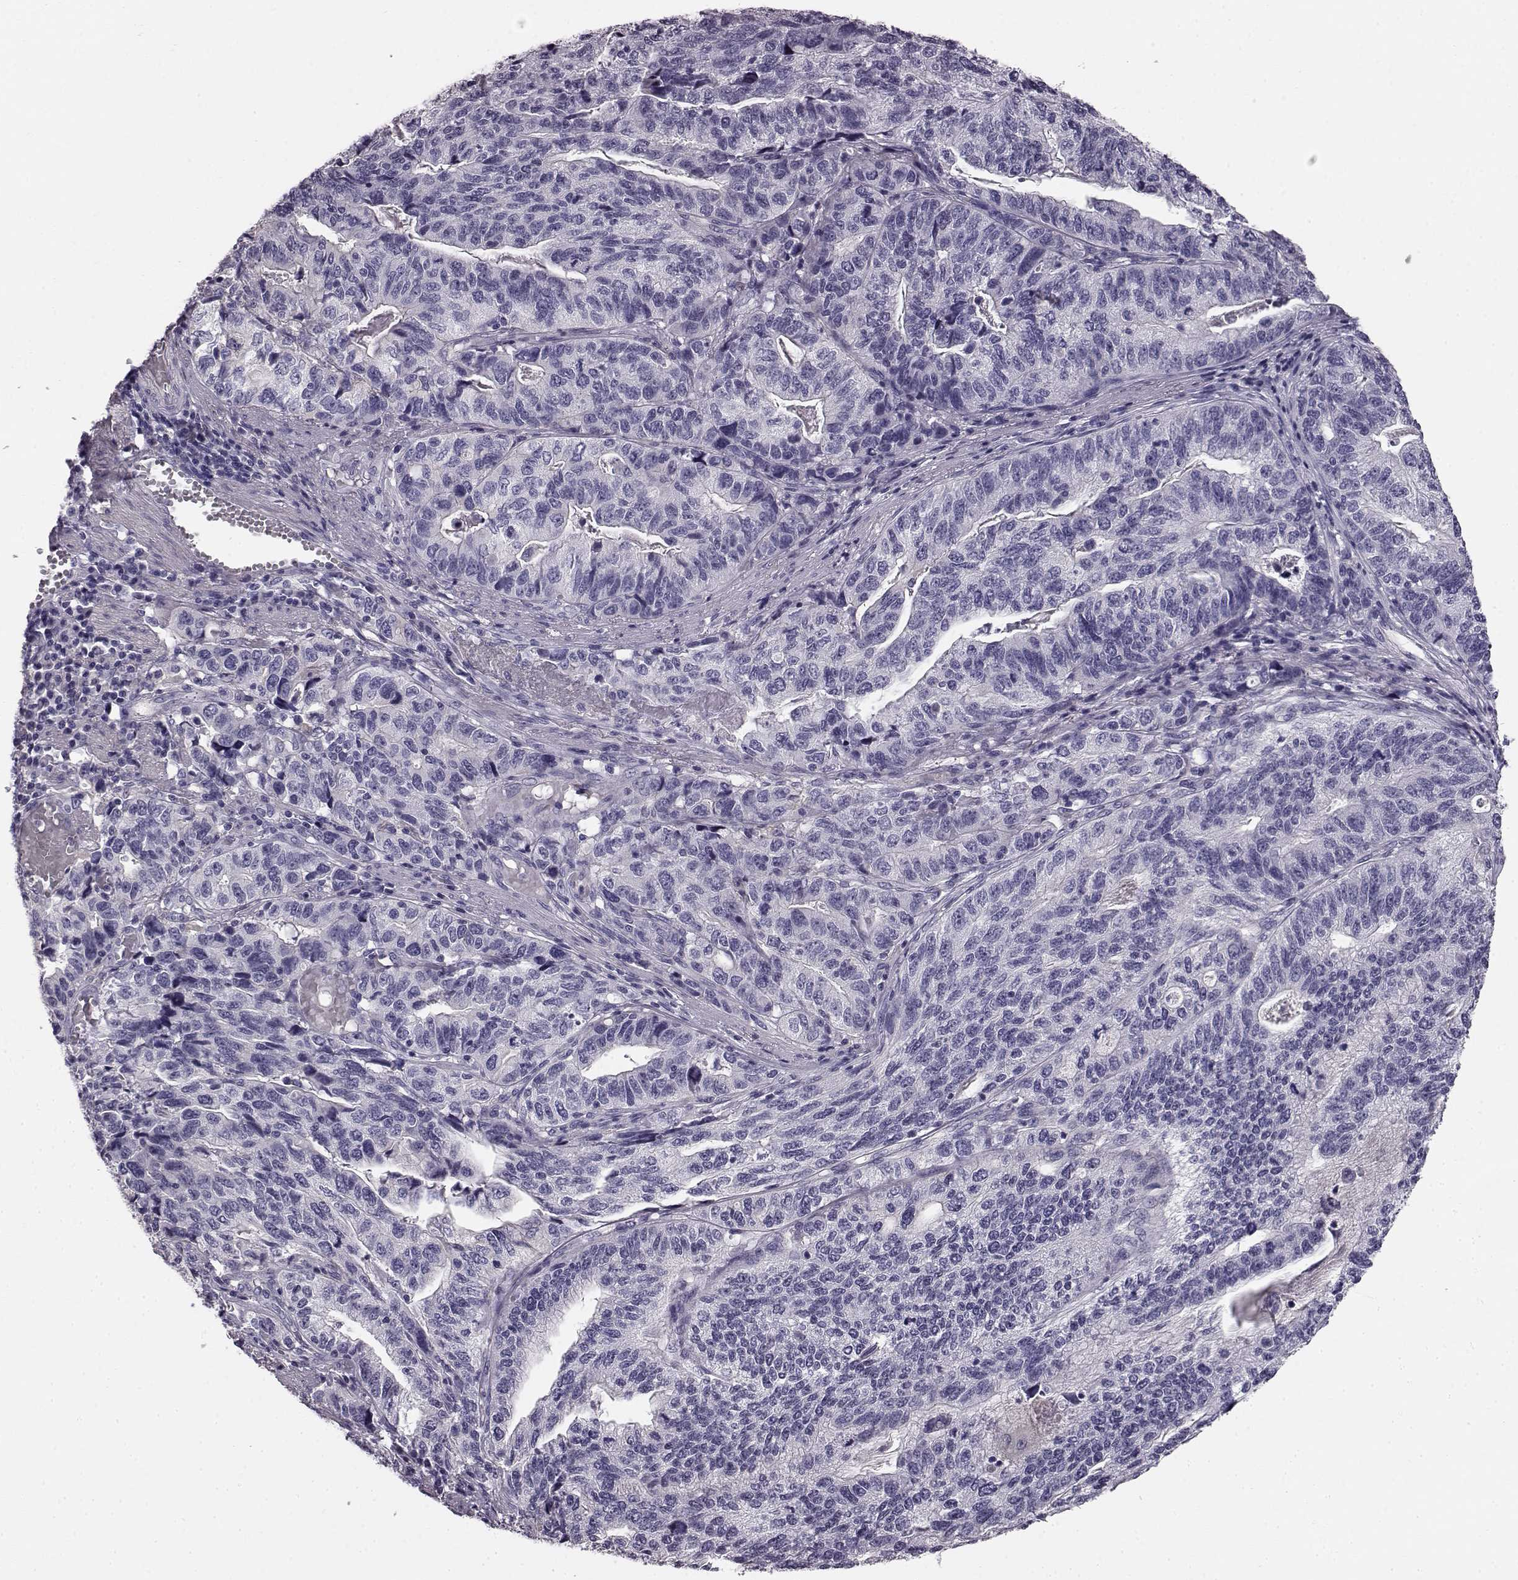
{"staining": {"intensity": "negative", "quantity": "none", "location": "none"}, "tissue": "stomach cancer", "cell_type": "Tumor cells", "image_type": "cancer", "snomed": [{"axis": "morphology", "description": "Adenocarcinoma, NOS"}, {"axis": "topography", "description": "Stomach, upper"}], "caption": "Tumor cells show no significant staining in adenocarcinoma (stomach).", "gene": "KRT85", "patient": {"sex": "female", "age": 67}}